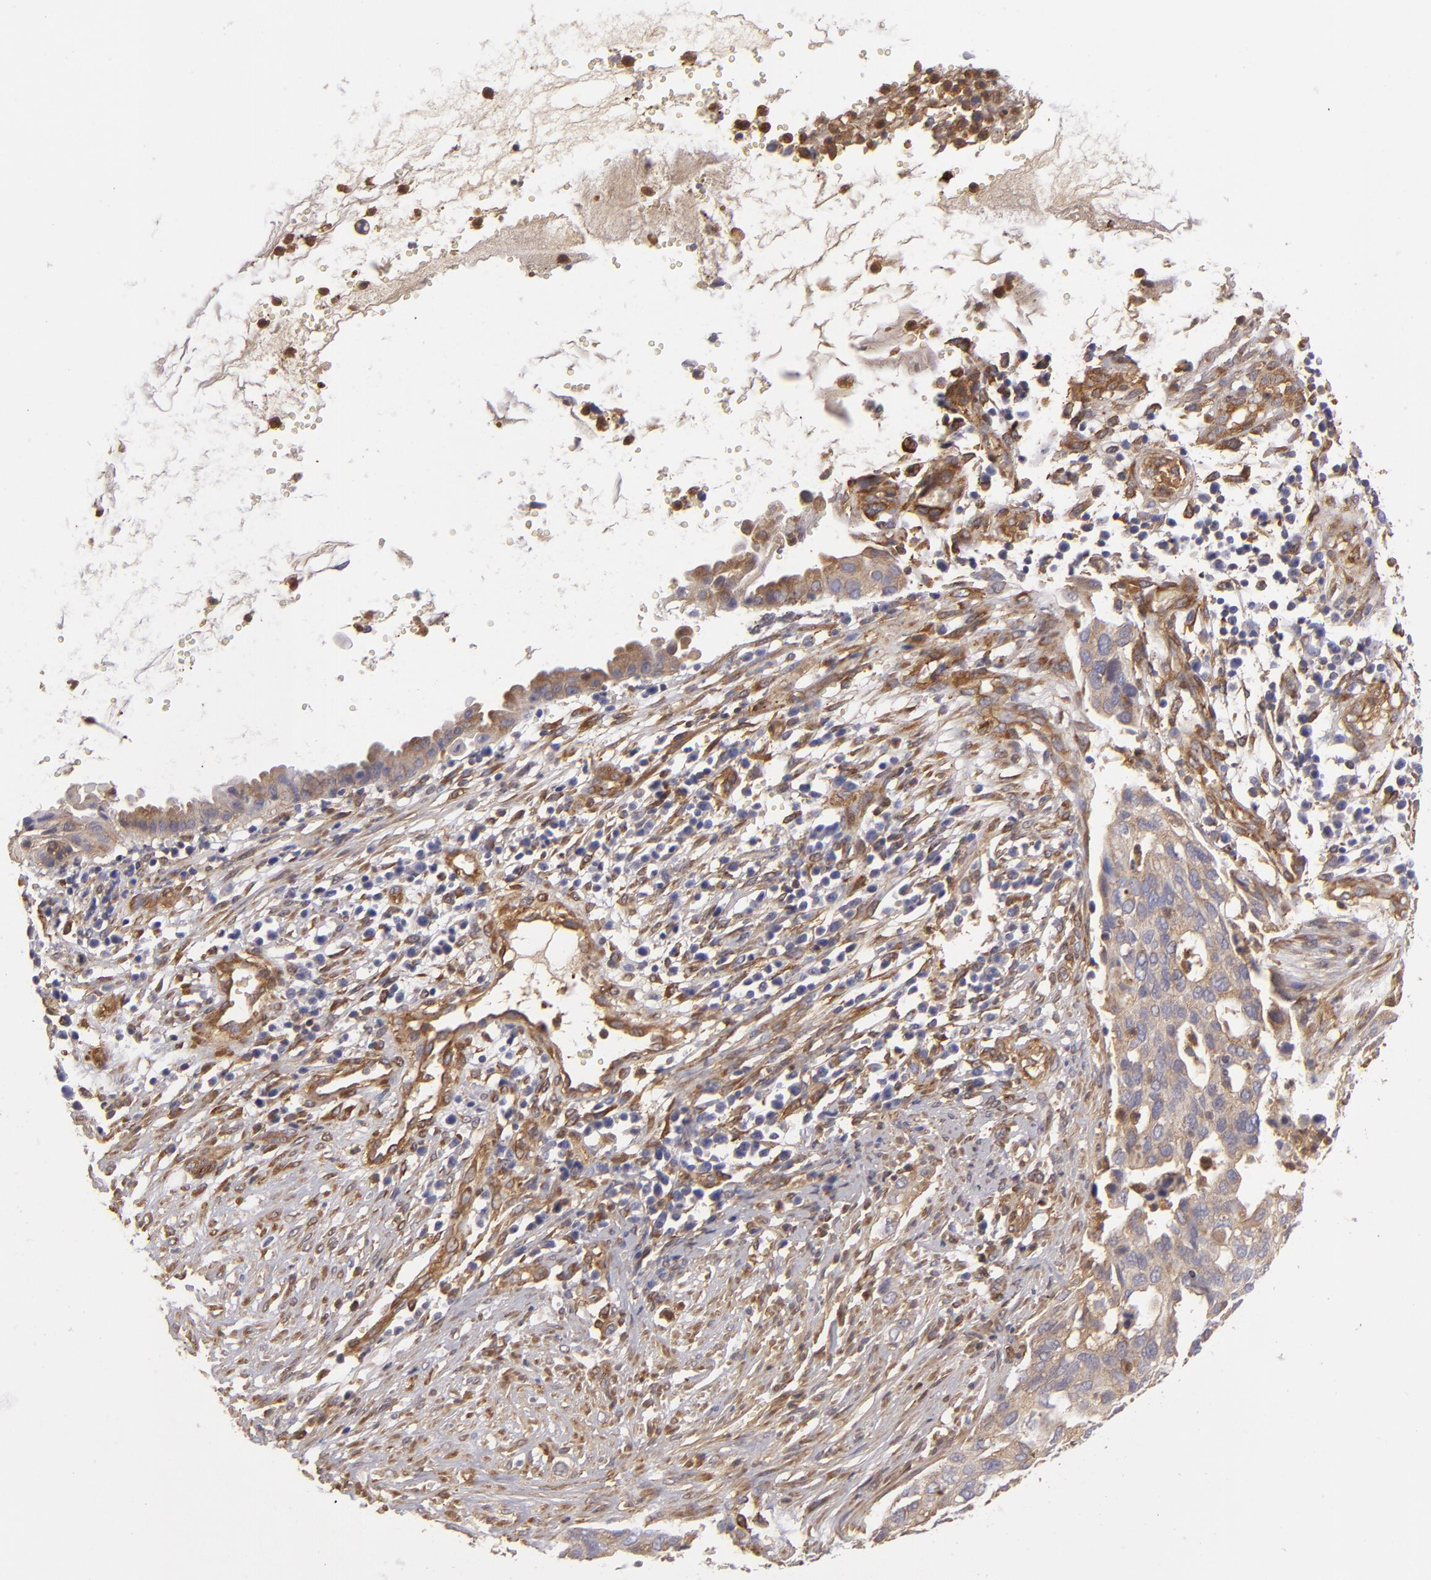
{"staining": {"intensity": "moderate", "quantity": ">75%", "location": "cytoplasmic/membranous"}, "tissue": "cervical cancer", "cell_type": "Tumor cells", "image_type": "cancer", "snomed": [{"axis": "morphology", "description": "Normal tissue, NOS"}, {"axis": "morphology", "description": "Squamous cell carcinoma, NOS"}, {"axis": "topography", "description": "Cervix"}], "caption": "Cervical cancer (squamous cell carcinoma) stained with a brown dye reveals moderate cytoplasmic/membranous positive positivity in approximately >75% of tumor cells.", "gene": "VCL", "patient": {"sex": "female", "age": 45}}